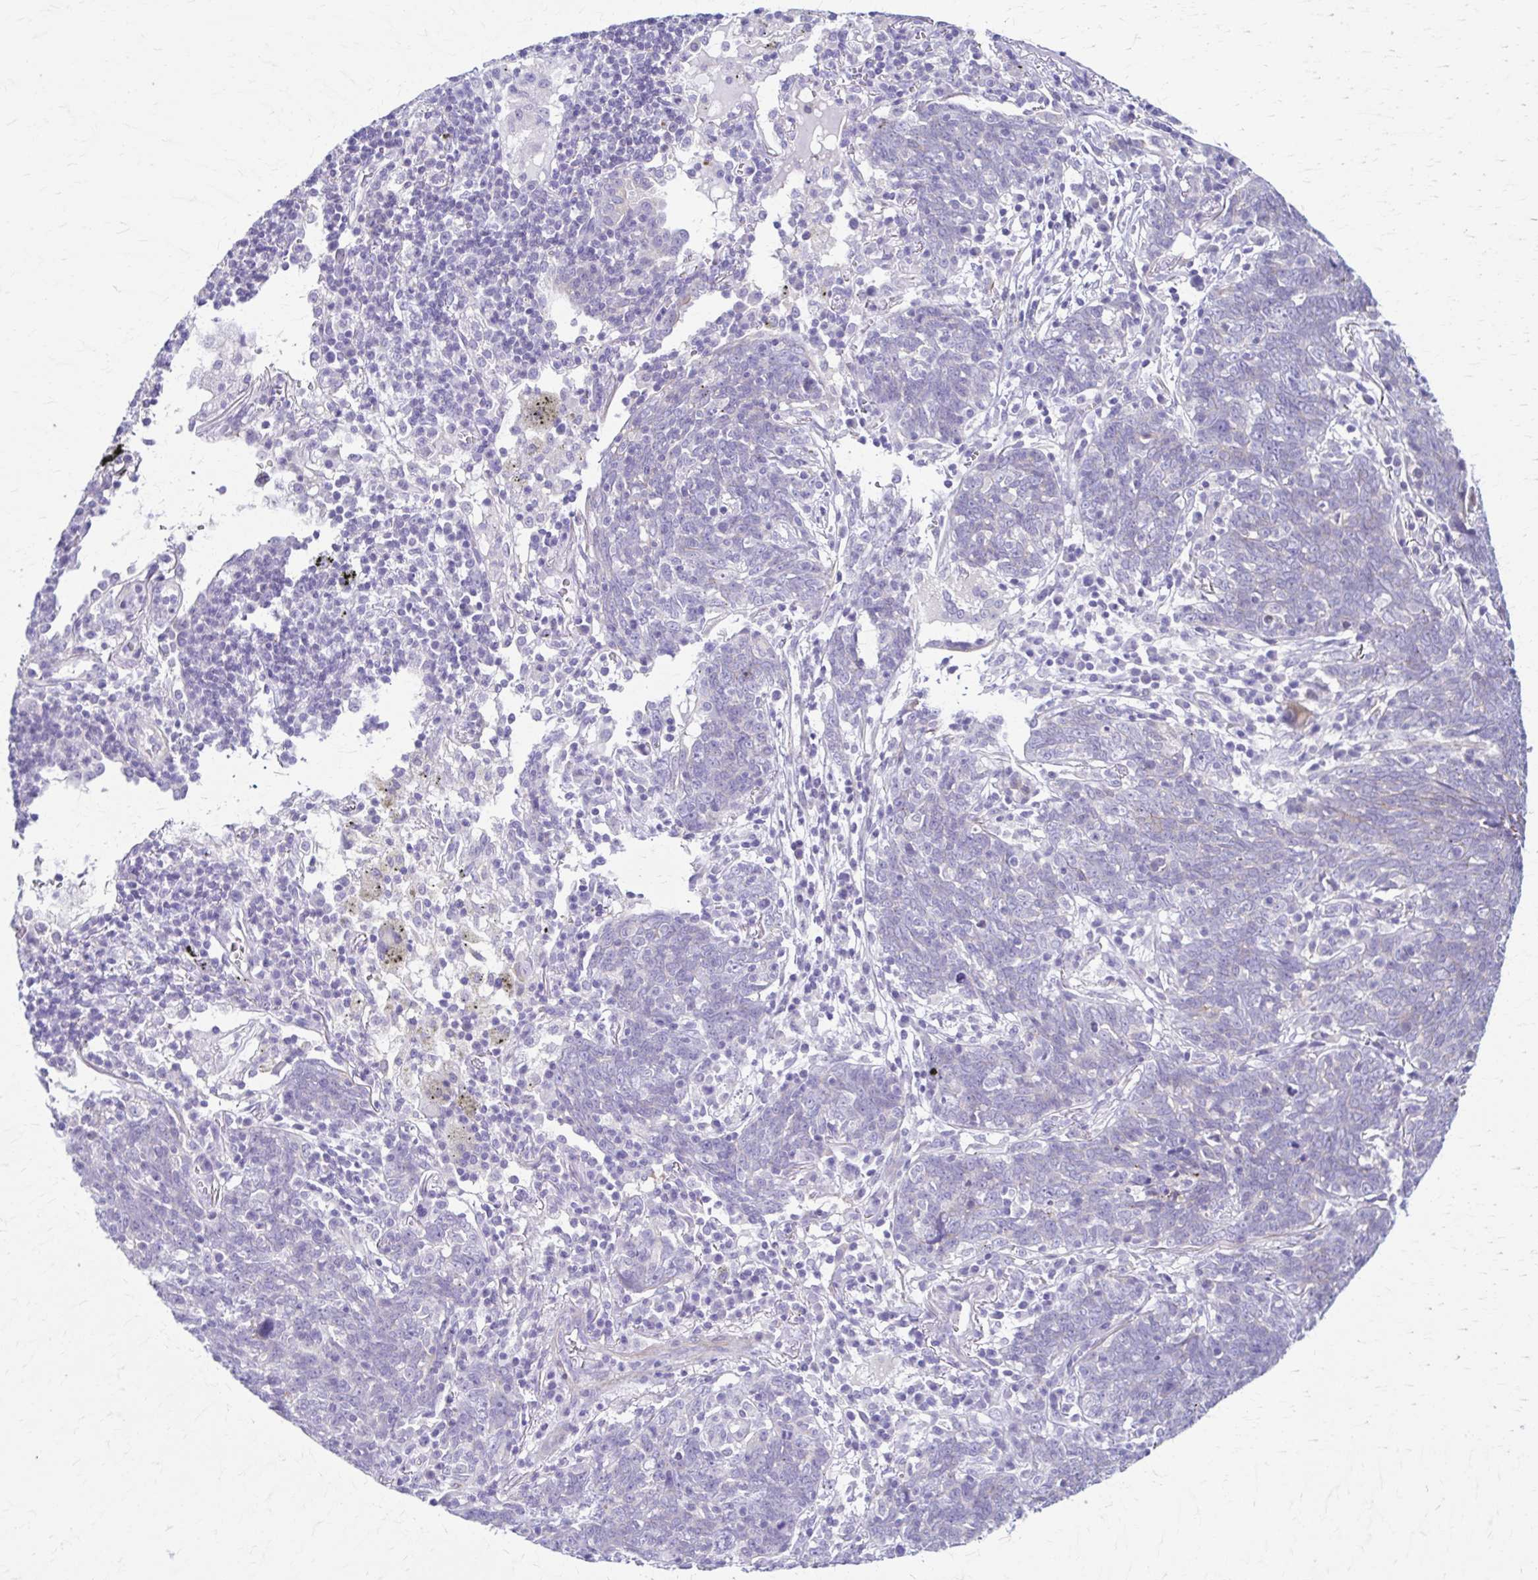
{"staining": {"intensity": "negative", "quantity": "none", "location": "none"}, "tissue": "lung cancer", "cell_type": "Tumor cells", "image_type": "cancer", "snomed": [{"axis": "morphology", "description": "Squamous cell carcinoma, NOS"}, {"axis": "topography", "description": "Lung"}], "caption": "A photomicrograph of squamous cell carcinoma (lung) stained for a protein demonstrates no brown staining in tumor cells.", "gene": "DSP", "patient": {"sex": "female", "age": 72}}